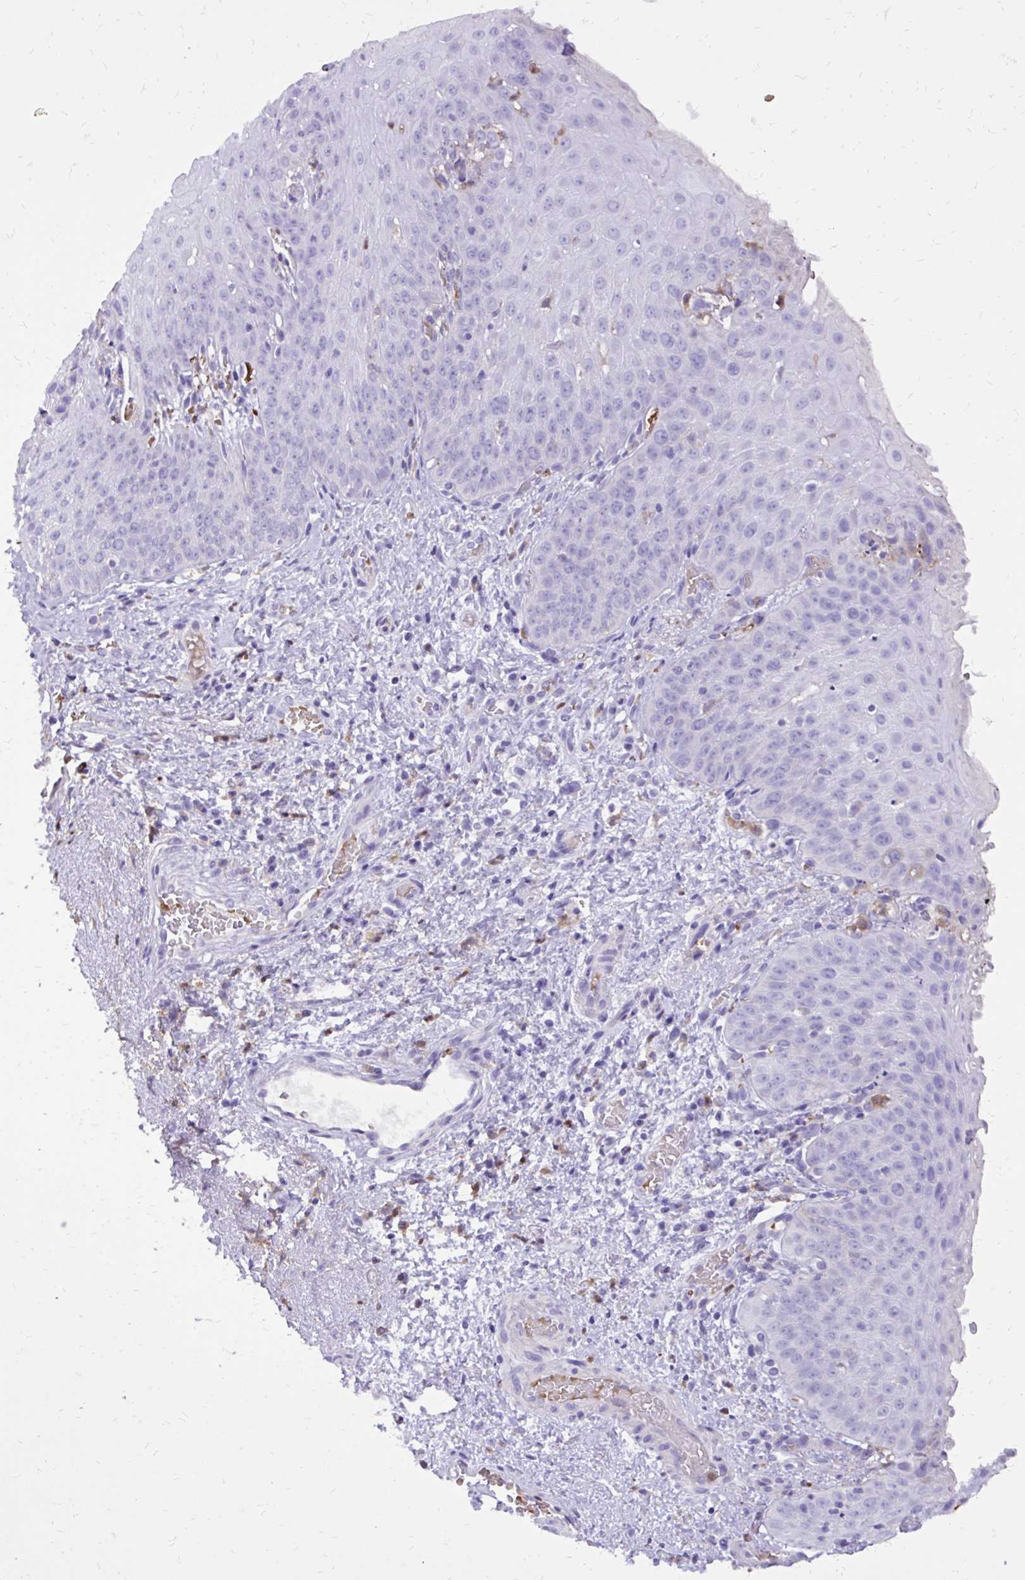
{"staining": {"intensity": "negative", "quantity": "none", "location": "none"}, "tissue": "esophagus", "cell_type": "Squamous epithelial cells", "image_type": "normal", "snomed": [{"axis": "morphology", "description": "Normal tissue, NOS"}, {"axis": "topography", "description": "Esophagus"}], "caption": "High magnification brightfield microscopy of benign esophagus stained with DAB (brown) and counterstained with hematoxylin (blue): squamous epithelial cells show no significant expression.", "gene": "CAT", "patient": {"sex": "male", "age": 71}}